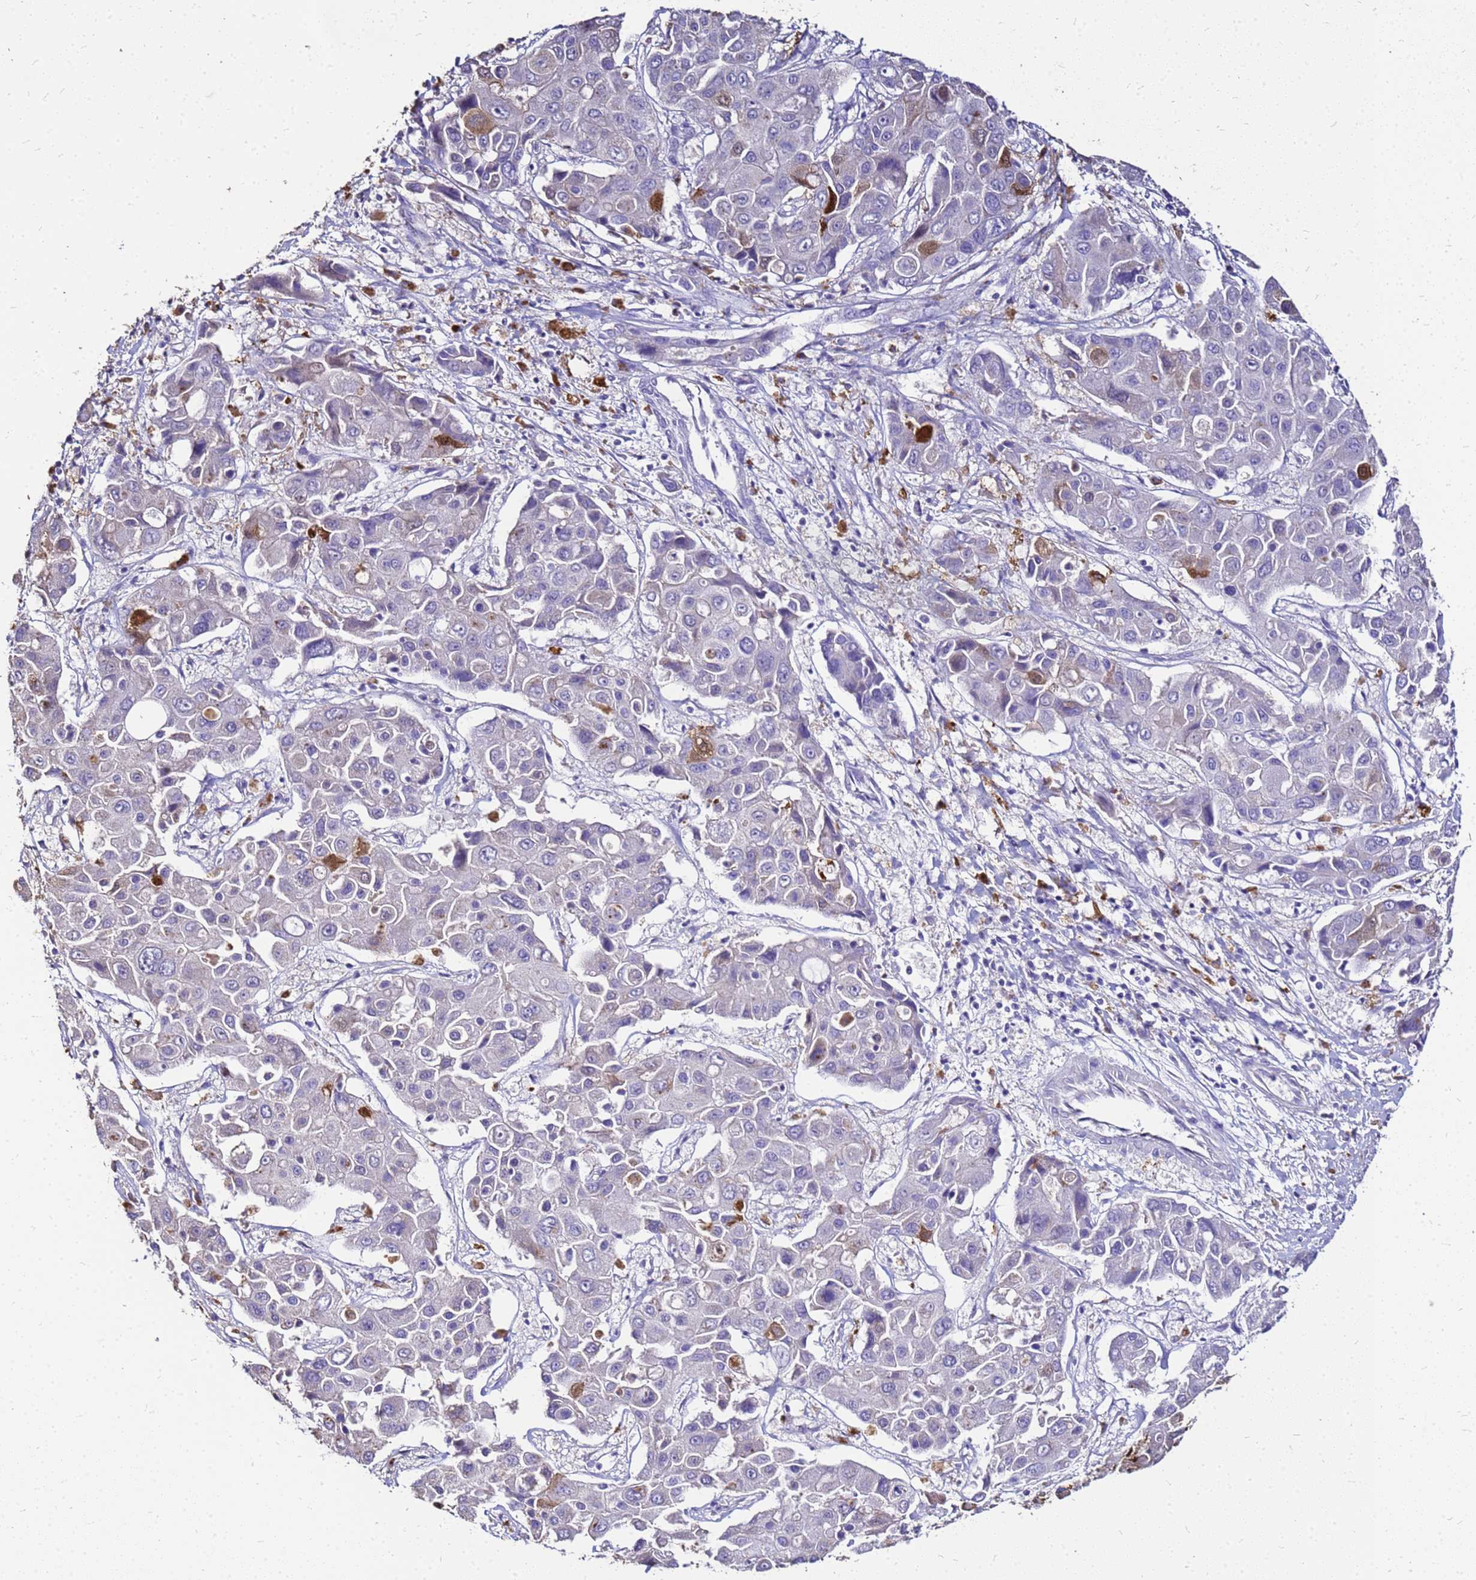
{"staining": {"intensity": "moderate", "quantity": "<25%", "location": "cytoplasmic/membranous,nuclear"}, "tissue": "liver cancer", "cell_type": "Tumor cells", "image_type": "cancer", "snomed": [{"axis": "morphology", "description": "Cholangiocarcinoma"}, {"axis": "topography", "description": "Liver"}], "caption": "Protein staining of liver cancer tissue shows moderate cytoplasmic/membranous and nuclear positivity in approximately <25% of tumor cells.", "gene": "S100A2", "patient": {"sex": "male", "age": 67}}